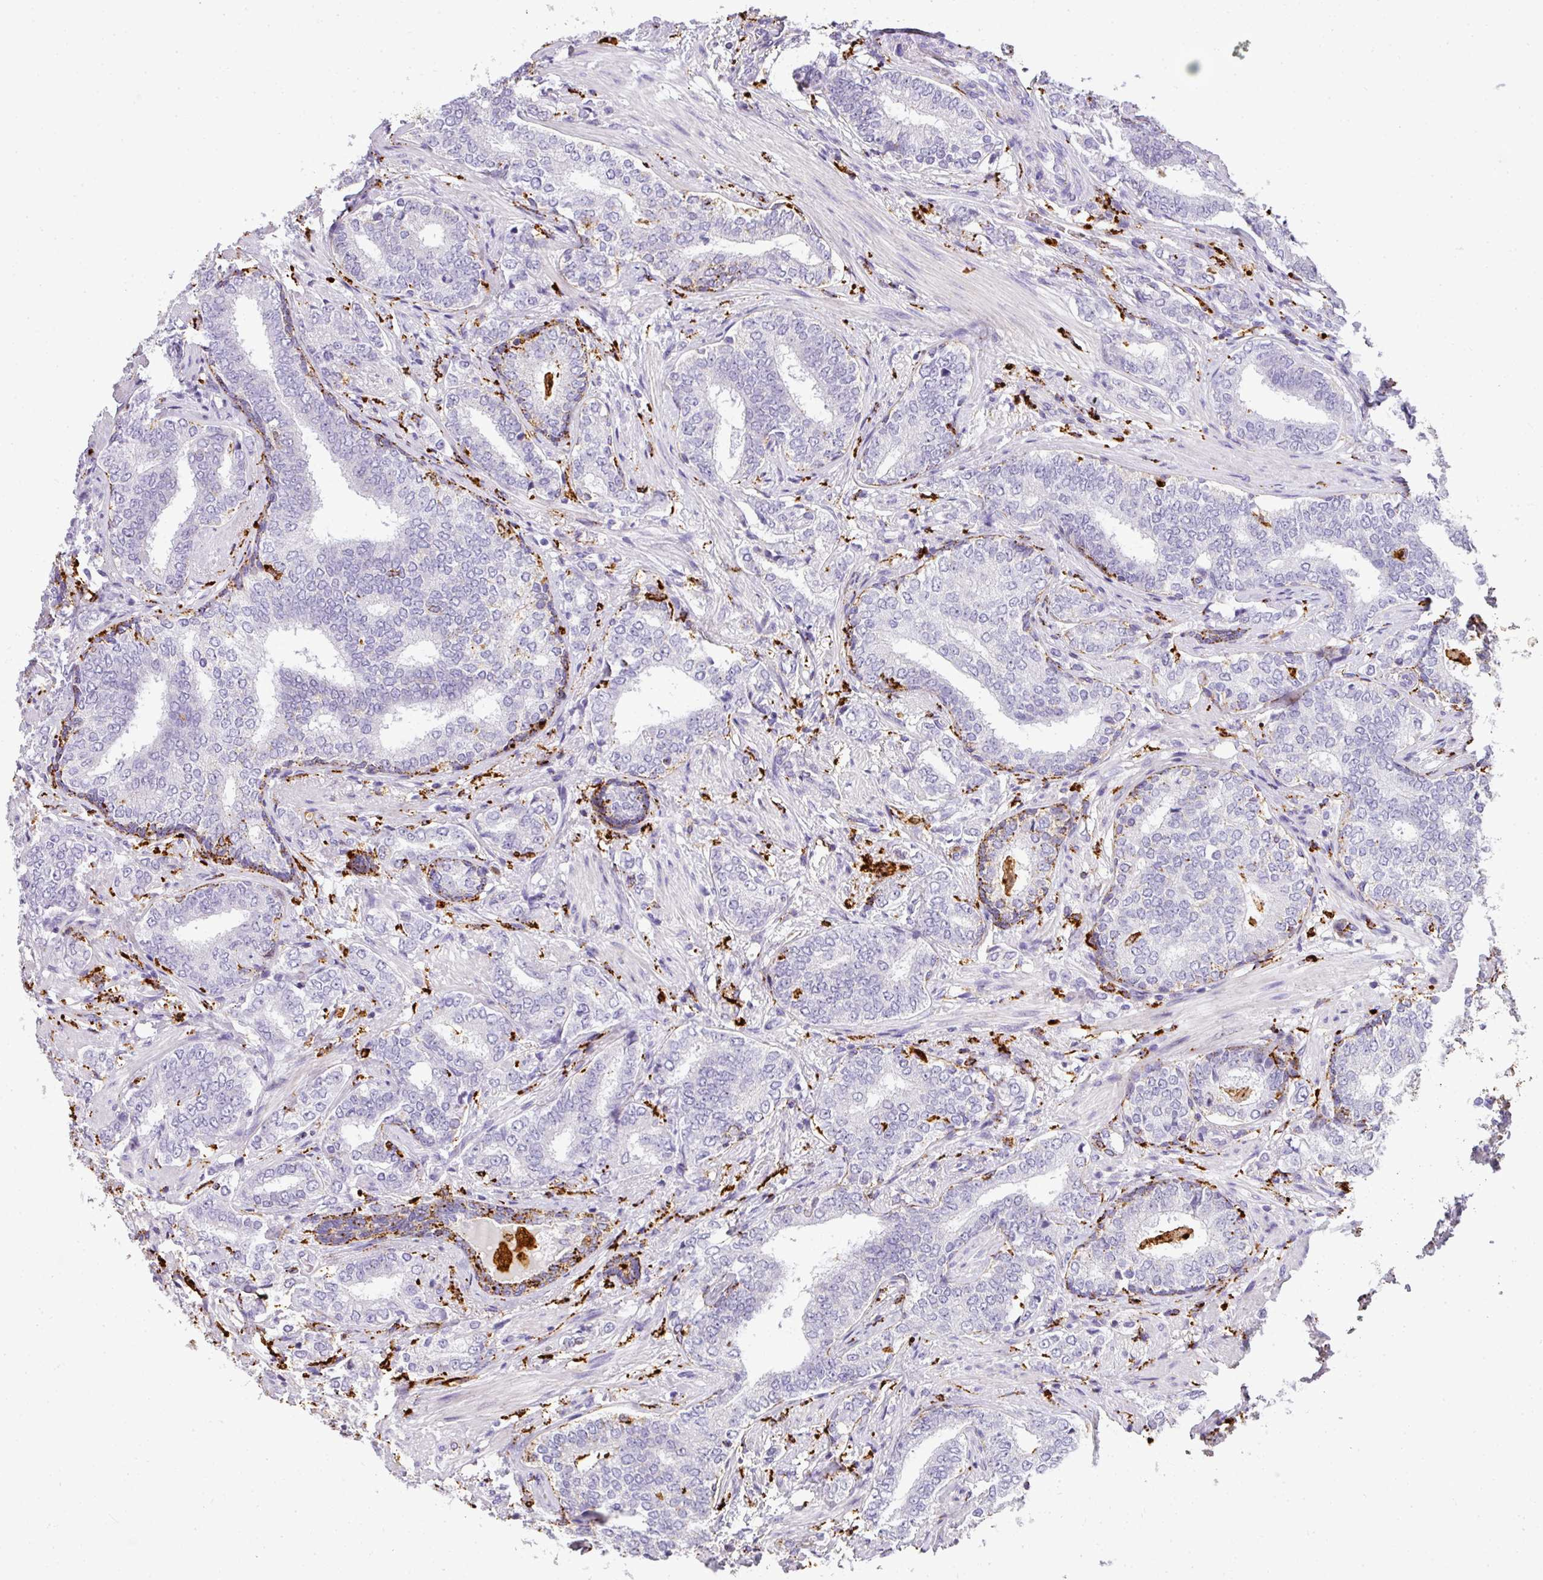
{"staining": {"intensity": "negative", "quantity": "none", "location": "none"}, "tissue": "prostate cancer", "cell_type": "Tumor cells", "image_type": "cancer", "snomed": [{"axis": "morphology", "description": "Adenocarcinoma, High grade"}, {"axis": "topography", "description": "Prostate"}], "caption": "Protein analysis of high-grade adenocarcinoma (prostate) demonstrates no significant positivity in tumor cells.", "gene": "MMACHC", "patient": {"sex": "male", "age": 72}}